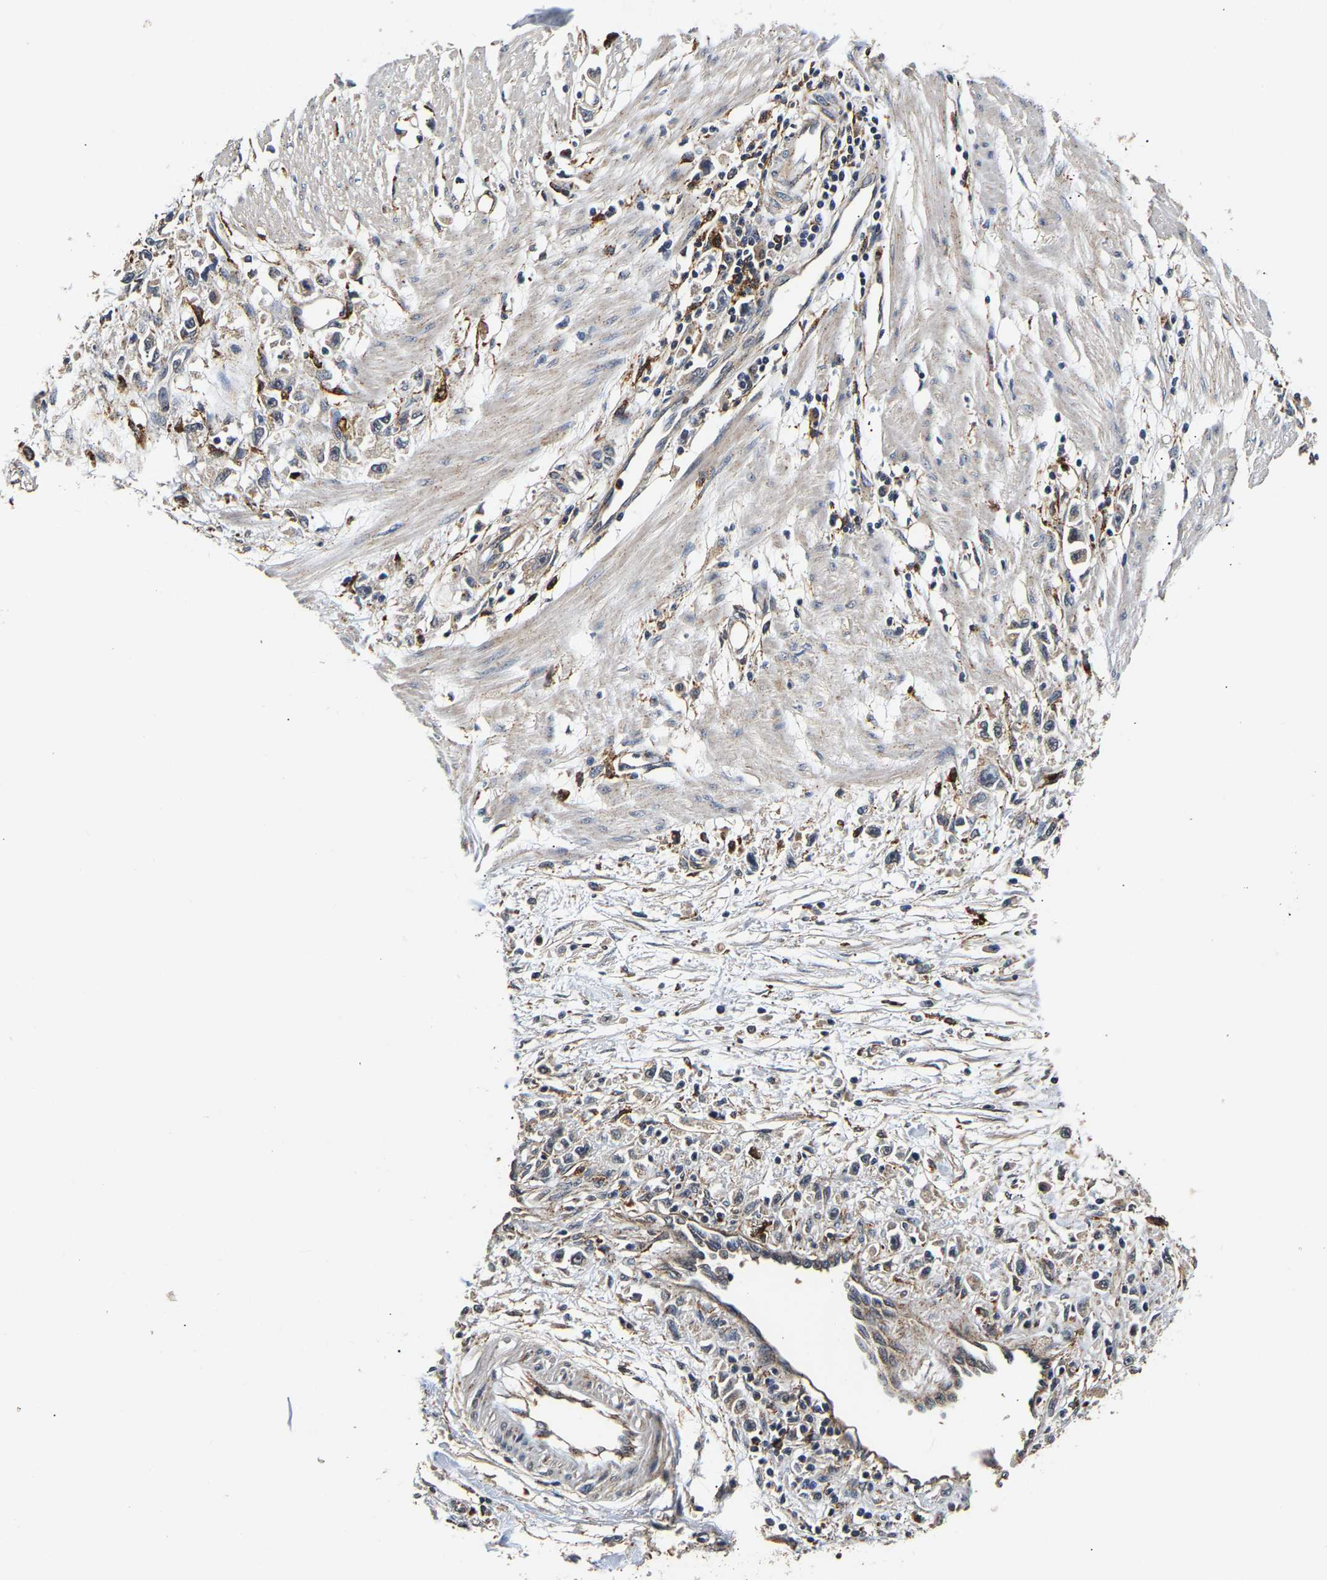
{"staining": {"intensity": "weak", "quantity": "<25%", "location": "cytoplasmic/membranous"}, "tissue": "stomach cancer", "cell_type": "Tumor cells", "image_type": "cancer", "snomed": [{"axis": "morphology", "description": "Adenocarcinoma, NOS"}, {"axis": "topography", "description": "Stomach"}], "caption": "Immunohistochemistry (IHC) micrograph of neoplastic tissue: stomach adenocarcinoma stained with DAB (3,3'-diaminobenzidine) reveals no significant protein staining in tumor cells. (Brightfield microscopy of DAB immunohistochemistry at high magnification).", "gene": "SMU1", "patient": {"sex": "female", "age": 59}}